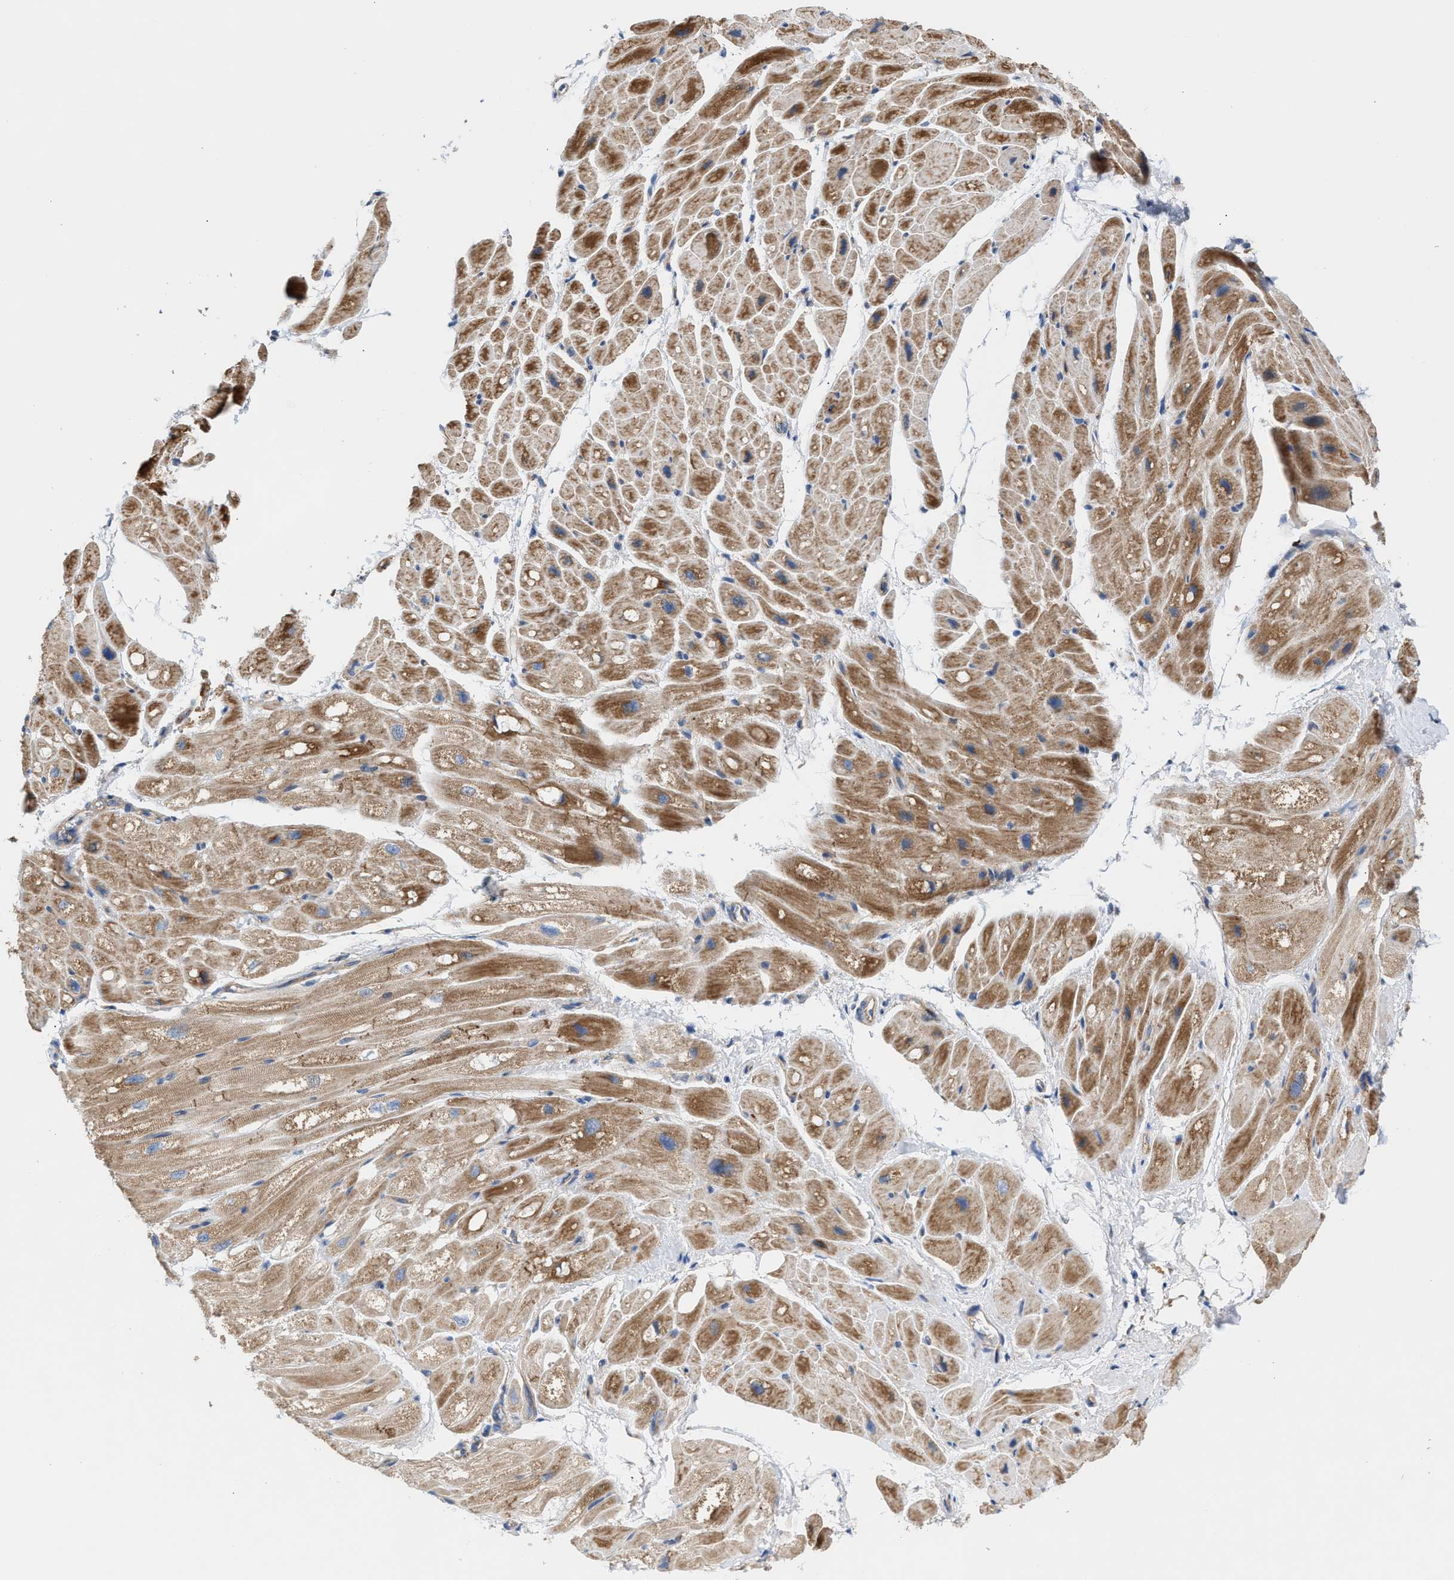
{"staining": {"intensity": "moderate", "quantity": ">75%", "location": "cytoplasmic/membranous"}, "tissue": "heart muscle", "cell_type": "Cardiomyocytes", "image_type": "normal", "snomed": [{"axis": "morphology", "description": "Normal tissue, NOS"}, {"axis": "topography", "description": "Heart"}], "caption": "Cardiomyocytes display medium levels of moderate cytoplasmic/membranous staining in about >75% of cells in unremarkable heart muscle. (Brightfield microscopy of DAB IHC at high magnification).", "gene": "OXSM", "patient": {"sex": "male", "age": 49}}